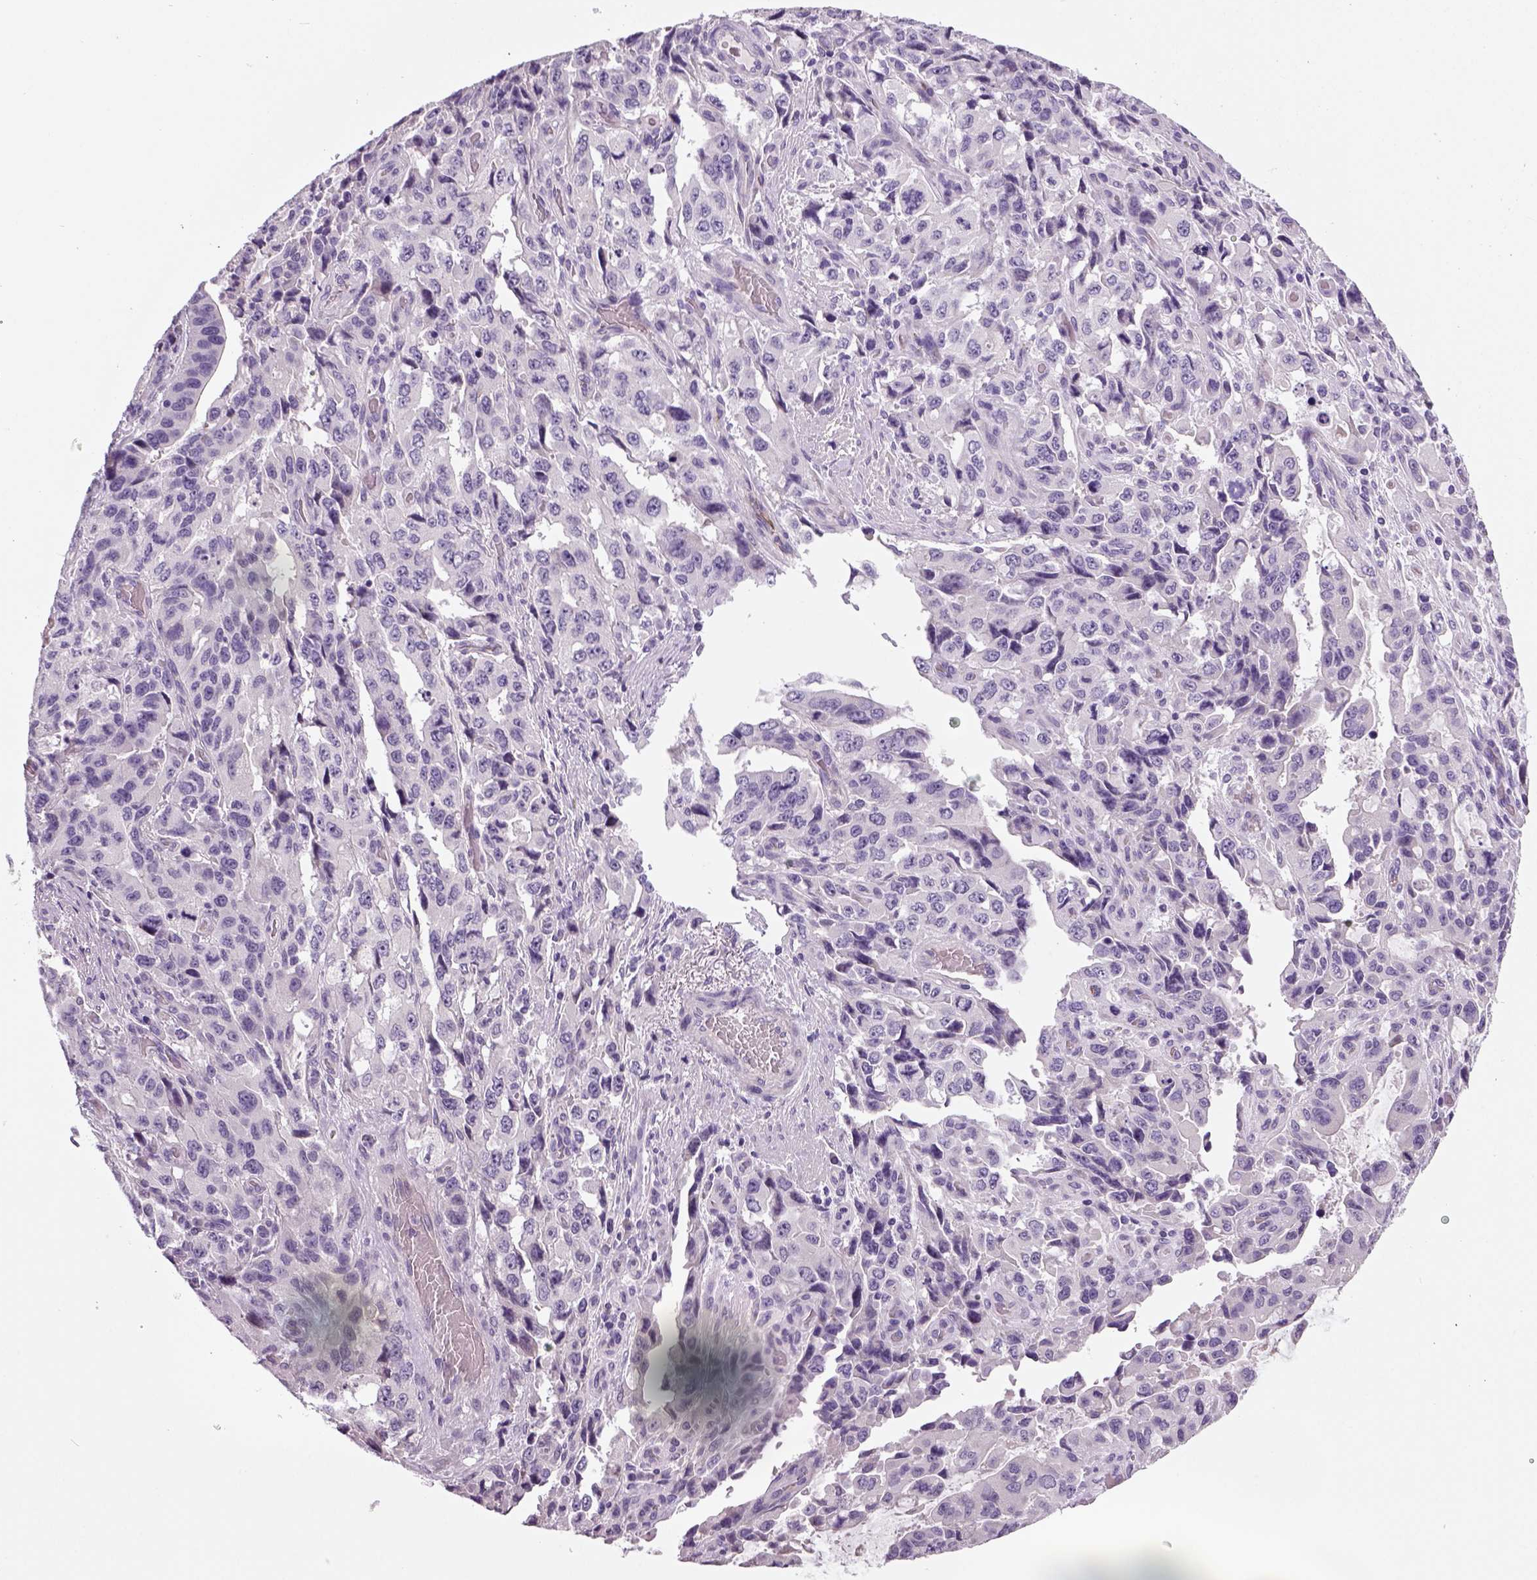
{"staining": {"intensity": "negative", "quantity": "none", "location": "none"}, "tissue": "stomach cancer", "cell_type": "Tumor cells", "image_type": "cancer", "snomed": [{"axis": "morphology", "description": "Adenocarcinoma, NOS"}, {"axis": "topography", "description": "Stomach, upper"}], "caption": "The photomicrograph shows no significant staining in tumor cells of stomach adenocarcinoma.", "gene": "TSPAN7", "patient": {"sex": "male", "age": 85}}